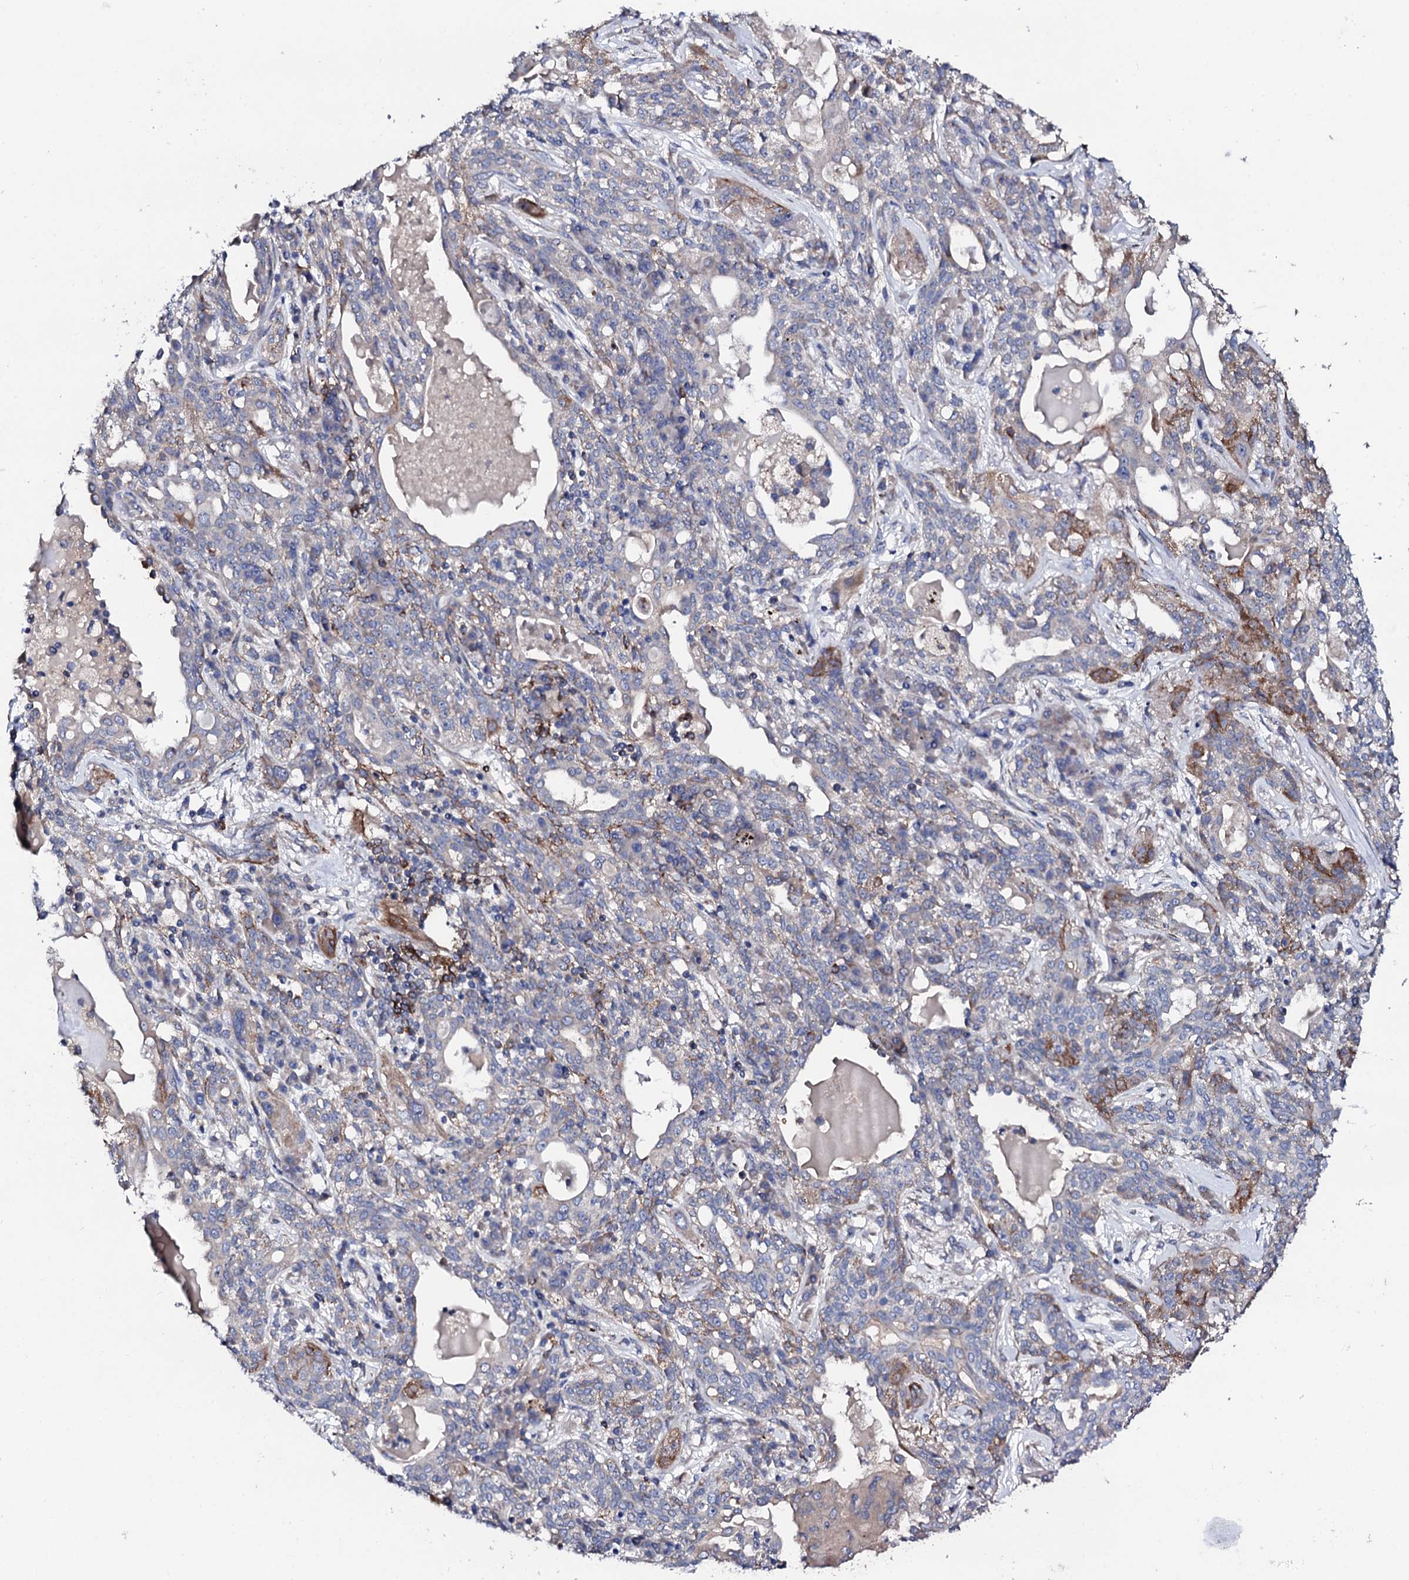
{"staining": {"intensity": "moderate", "quantity": "<25%", "location": "cytoplasmic/membranous"}, "tissue": "lung cancer", "cell_type": "Tumor cells", "image_type": "cancer", "snomed": [{"axis": "morphology", "description": "Squamous cell carcinoma, NOS"}, {"axis": "topography", "description": "Lung"}], "caption": "This micrograph demonstrates squamous cell carcinoma (lung) stained with IHC to label a protein in brown. The cytoplasmic/membranous of tumor cells show moderate positivity for the protein. Nuclei are counter-stained blue.", "gene": "DBX1", "patient": {"sex": "female", "age": 70}}